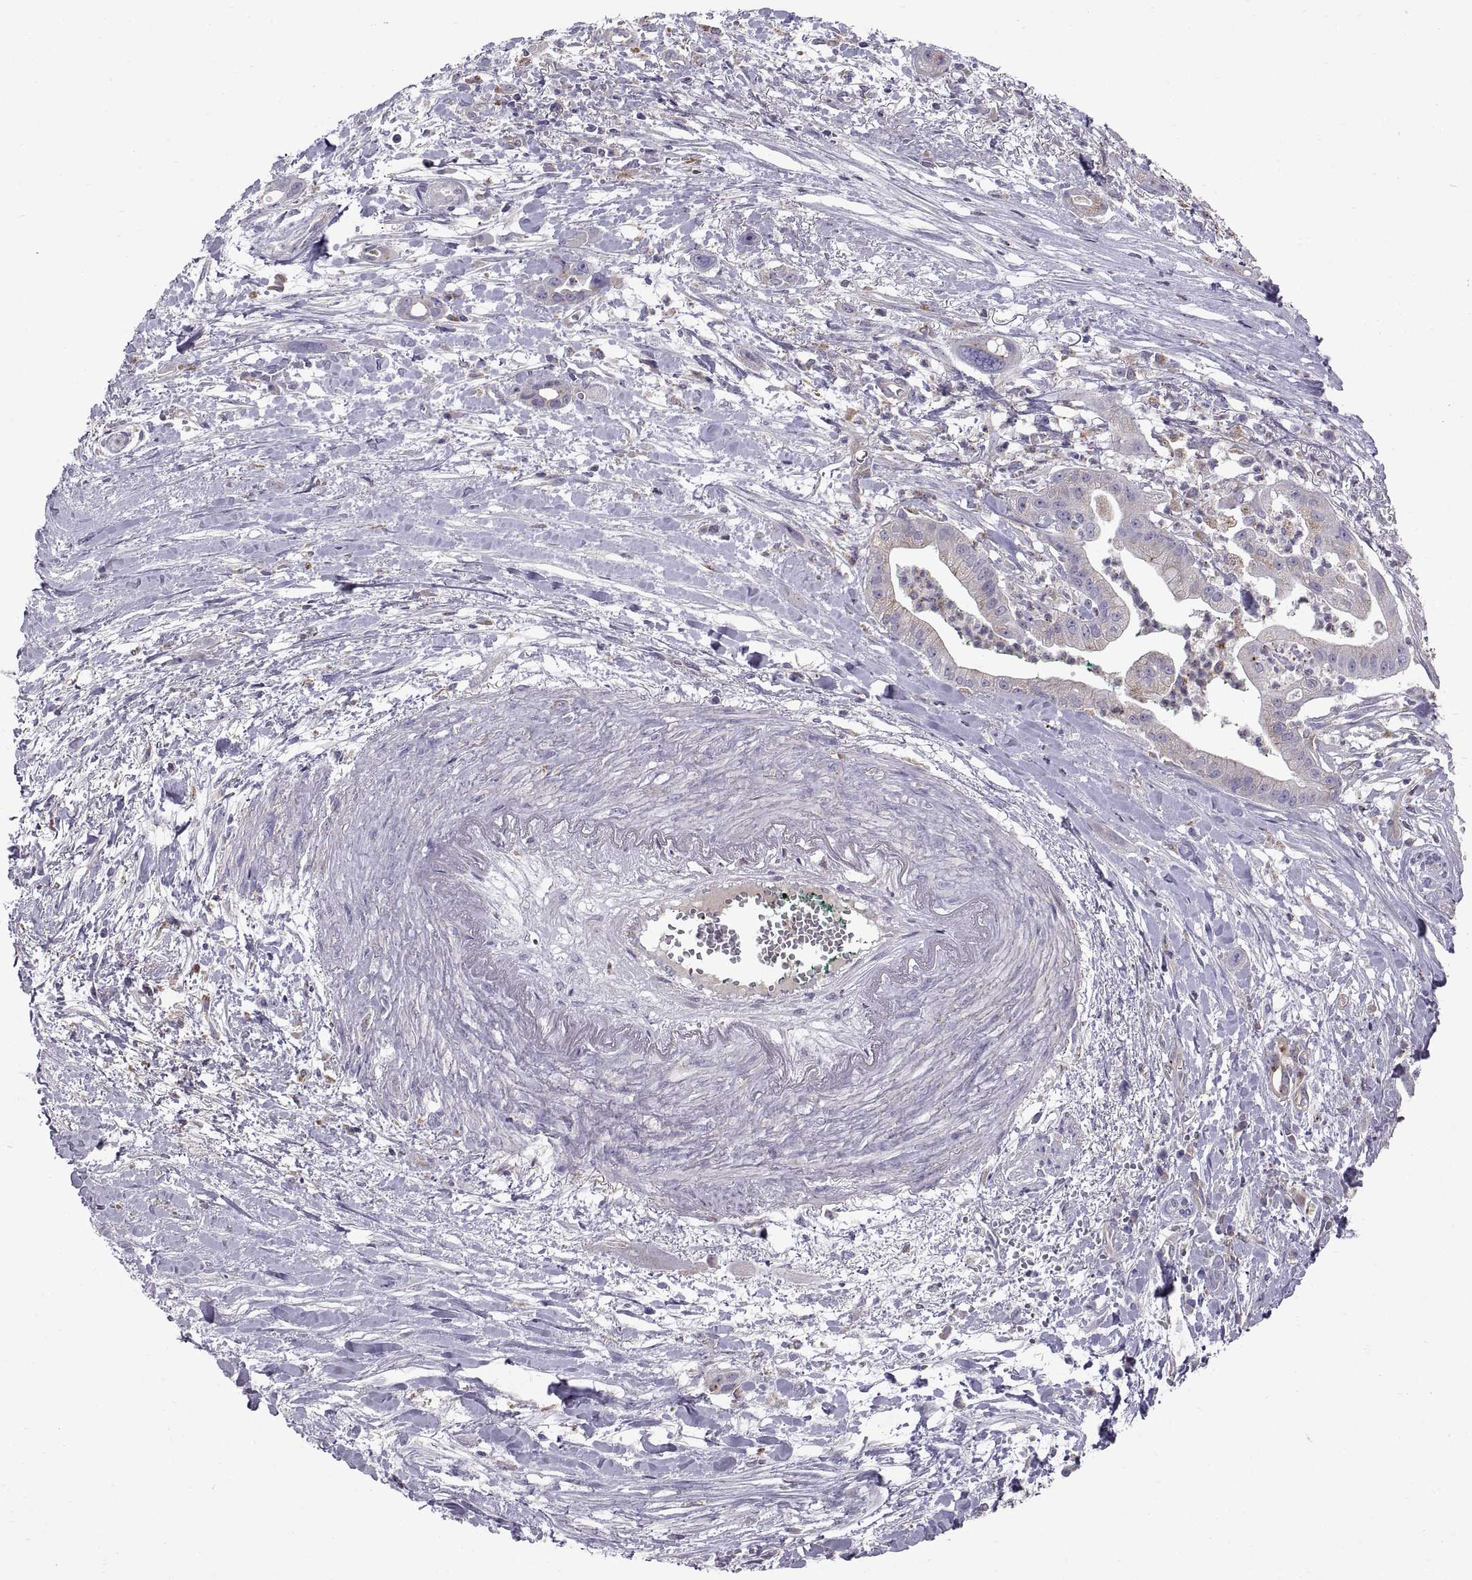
{"staining": {"intensity": "weak", "quantity": "25%-75%", "location": "cytoplasmic/membranous"}, "tissue": "pancreatic cancer", "cell_type": "Tumor cells", "image_type": "cancer", "snomed": [{"axis": "morphology", "description": "Normal tissue, NOS"}, {"axis": "morphology", "description": "Adenocarcinoma, NOS"}, {"axis": "topography", "description": "Lymph node"}, {"axis": "topography", "description": "Pancreas"}], "caption": "Brown immunohistochemical staining in pancreatic cancer (adenocarcinoma) displays weak cytoplasmic/membranous positivity in approximately 25%-75% of tumor cells.", "gene": "ARSL", "patient": {"sex": "female", "age": 58}}